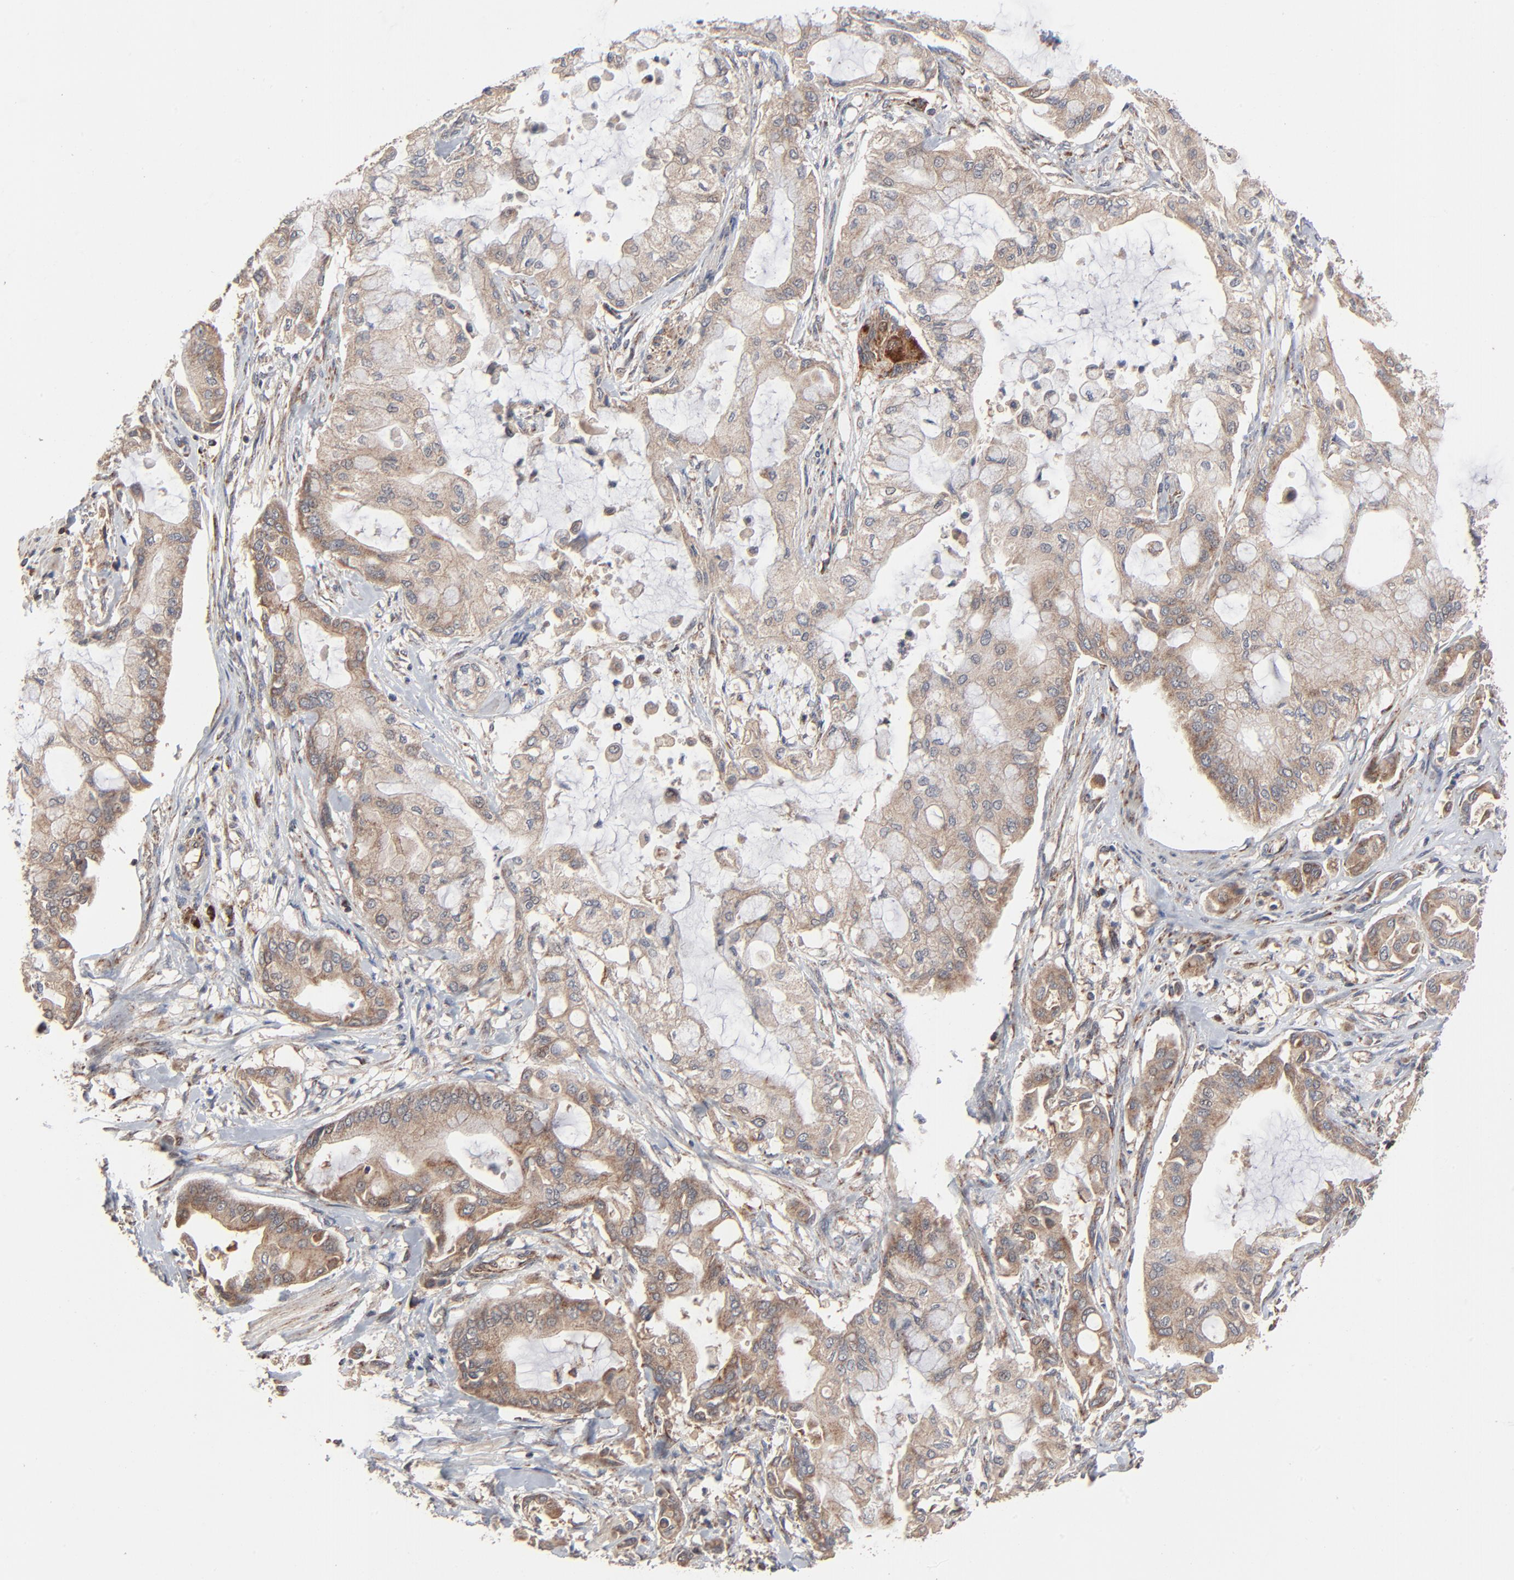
{"staining": {"intensity": "moderate", "quantity": ">75%", "location": "cytoplasmic/membranous"}, "tissue": "pancreatic cancer", "cell_type": "Tumor cells", "image_type": "cancer", "snomed": [{"axis": "morphology", "description": "Adenocarcinoma, NOS"}, {"axis": "morphology", "description": "Adenocarcinoma, metastatic, NOS"}, {"axis": "topography", "description": "Lymph node"}, {"axis": "topography", "description": "Pancreas"}, {"axis": "topography", "description": "Duodenum"}], "caption": "This histopathology image exhibits metastatic adenocarcinoma (pancreatic) stained with immunohistochemistry to label a protein in brown. The cytoplasmic/membranous of tumor cells show moderate positivity for the protein. Nuclei are counter-stained blue.", "gene": "ABLIM3", "patient": {"sex": "female", "age": 64}}